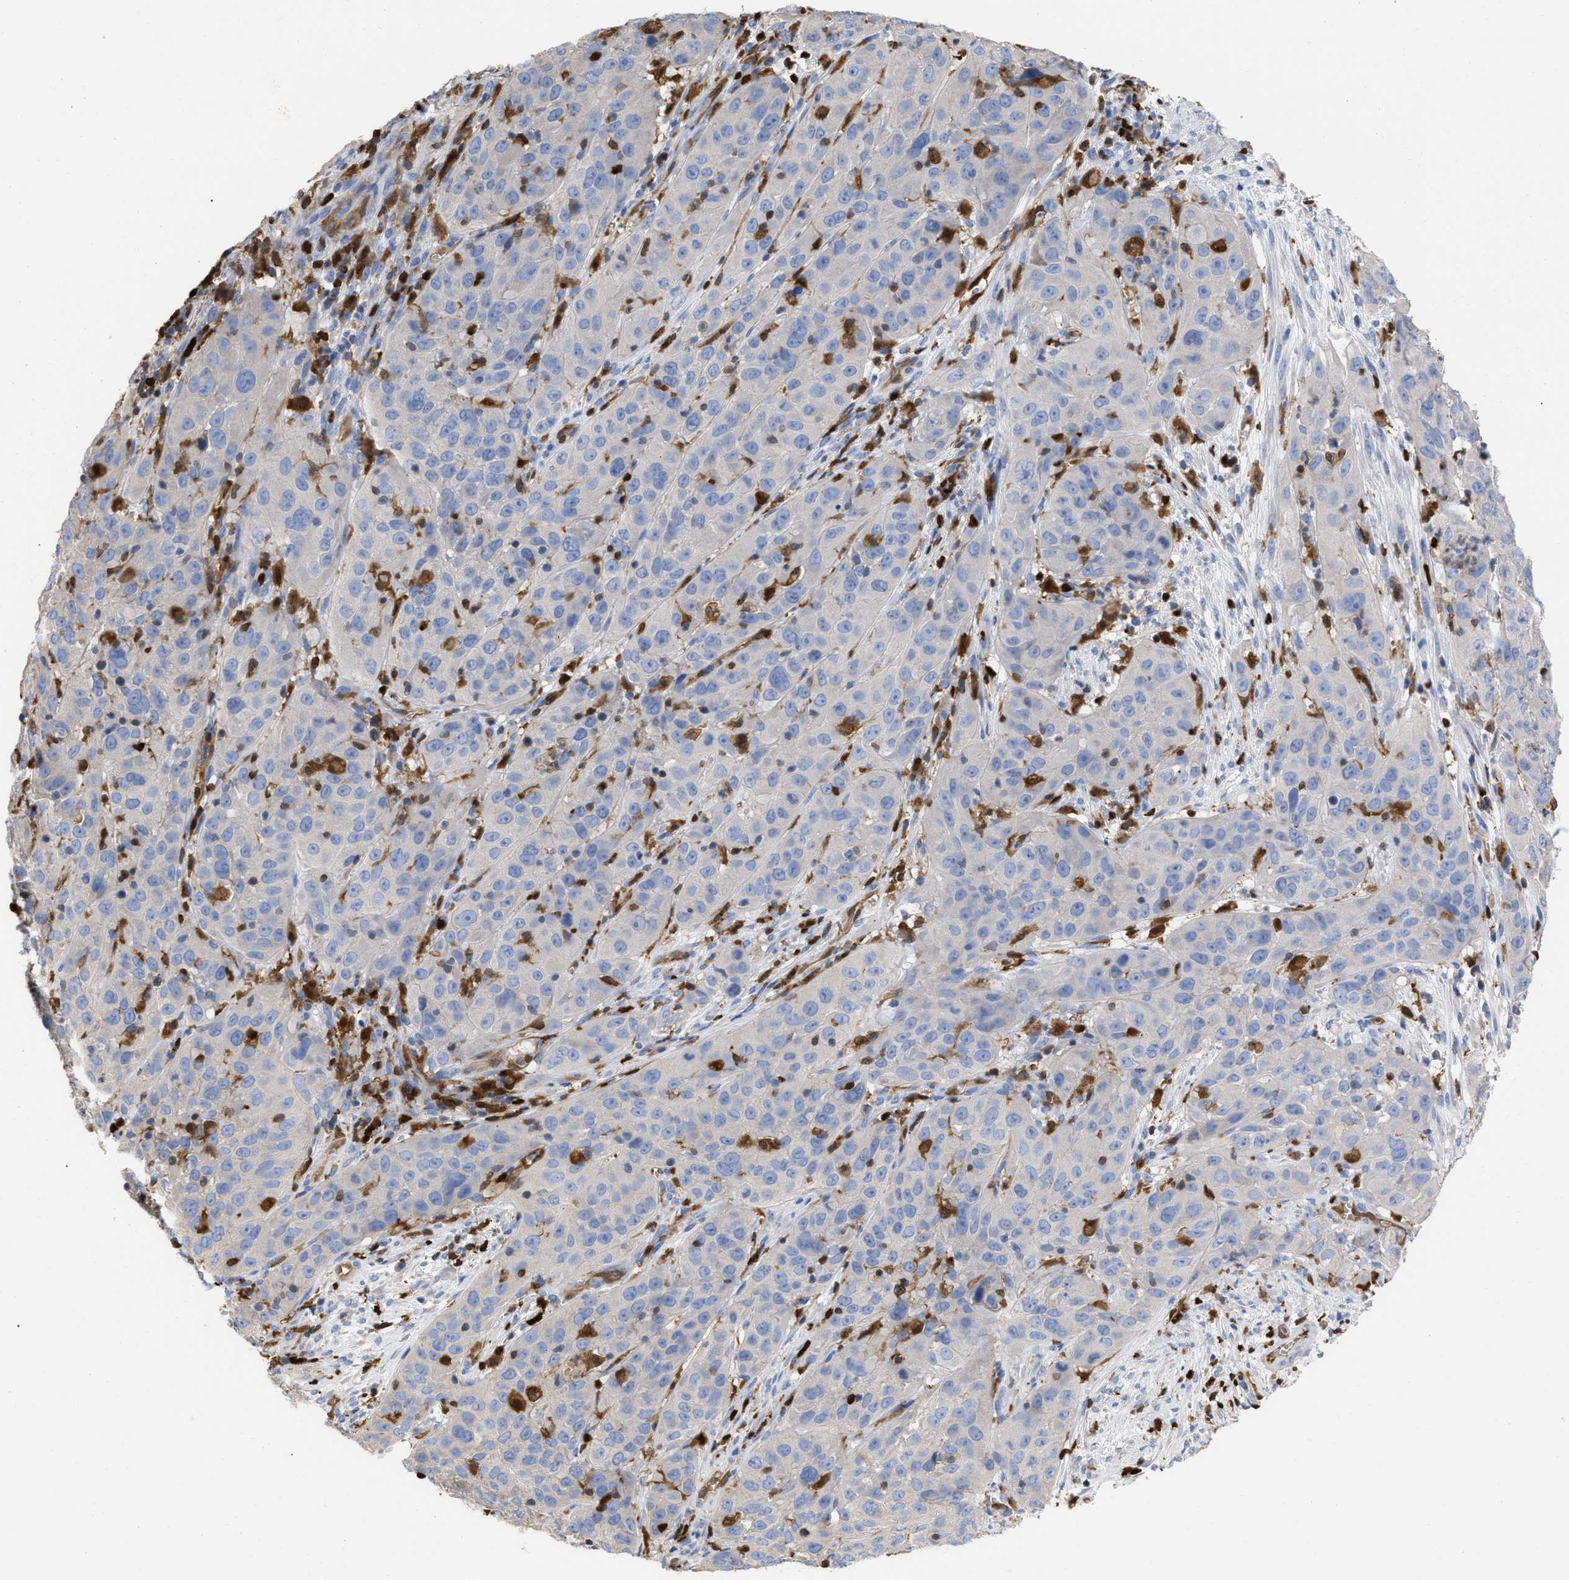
{"staining": {"intensity": "negative", "quantity": "none", "location": "none"}, "tissue": "cervical cancer", "cell_type": "Tumor cells", "image_type": "cancer", "snomed": [{"axis": "morphology", "description": "Squamous cell carcinoma, NOS"}, {"axis": "topography", "description": "Cervix"}], "caption": "A micrograph of squamous cell carcinoma (cervical) stained for a protein shows no brown staining in tumor cells. (DAB (3,3'-diaminobenzidine) immunohistochemistry with hematoxylin counter stain).", "gene": "GIMAP4", "patient": {"sex": "female", "age": 32}}